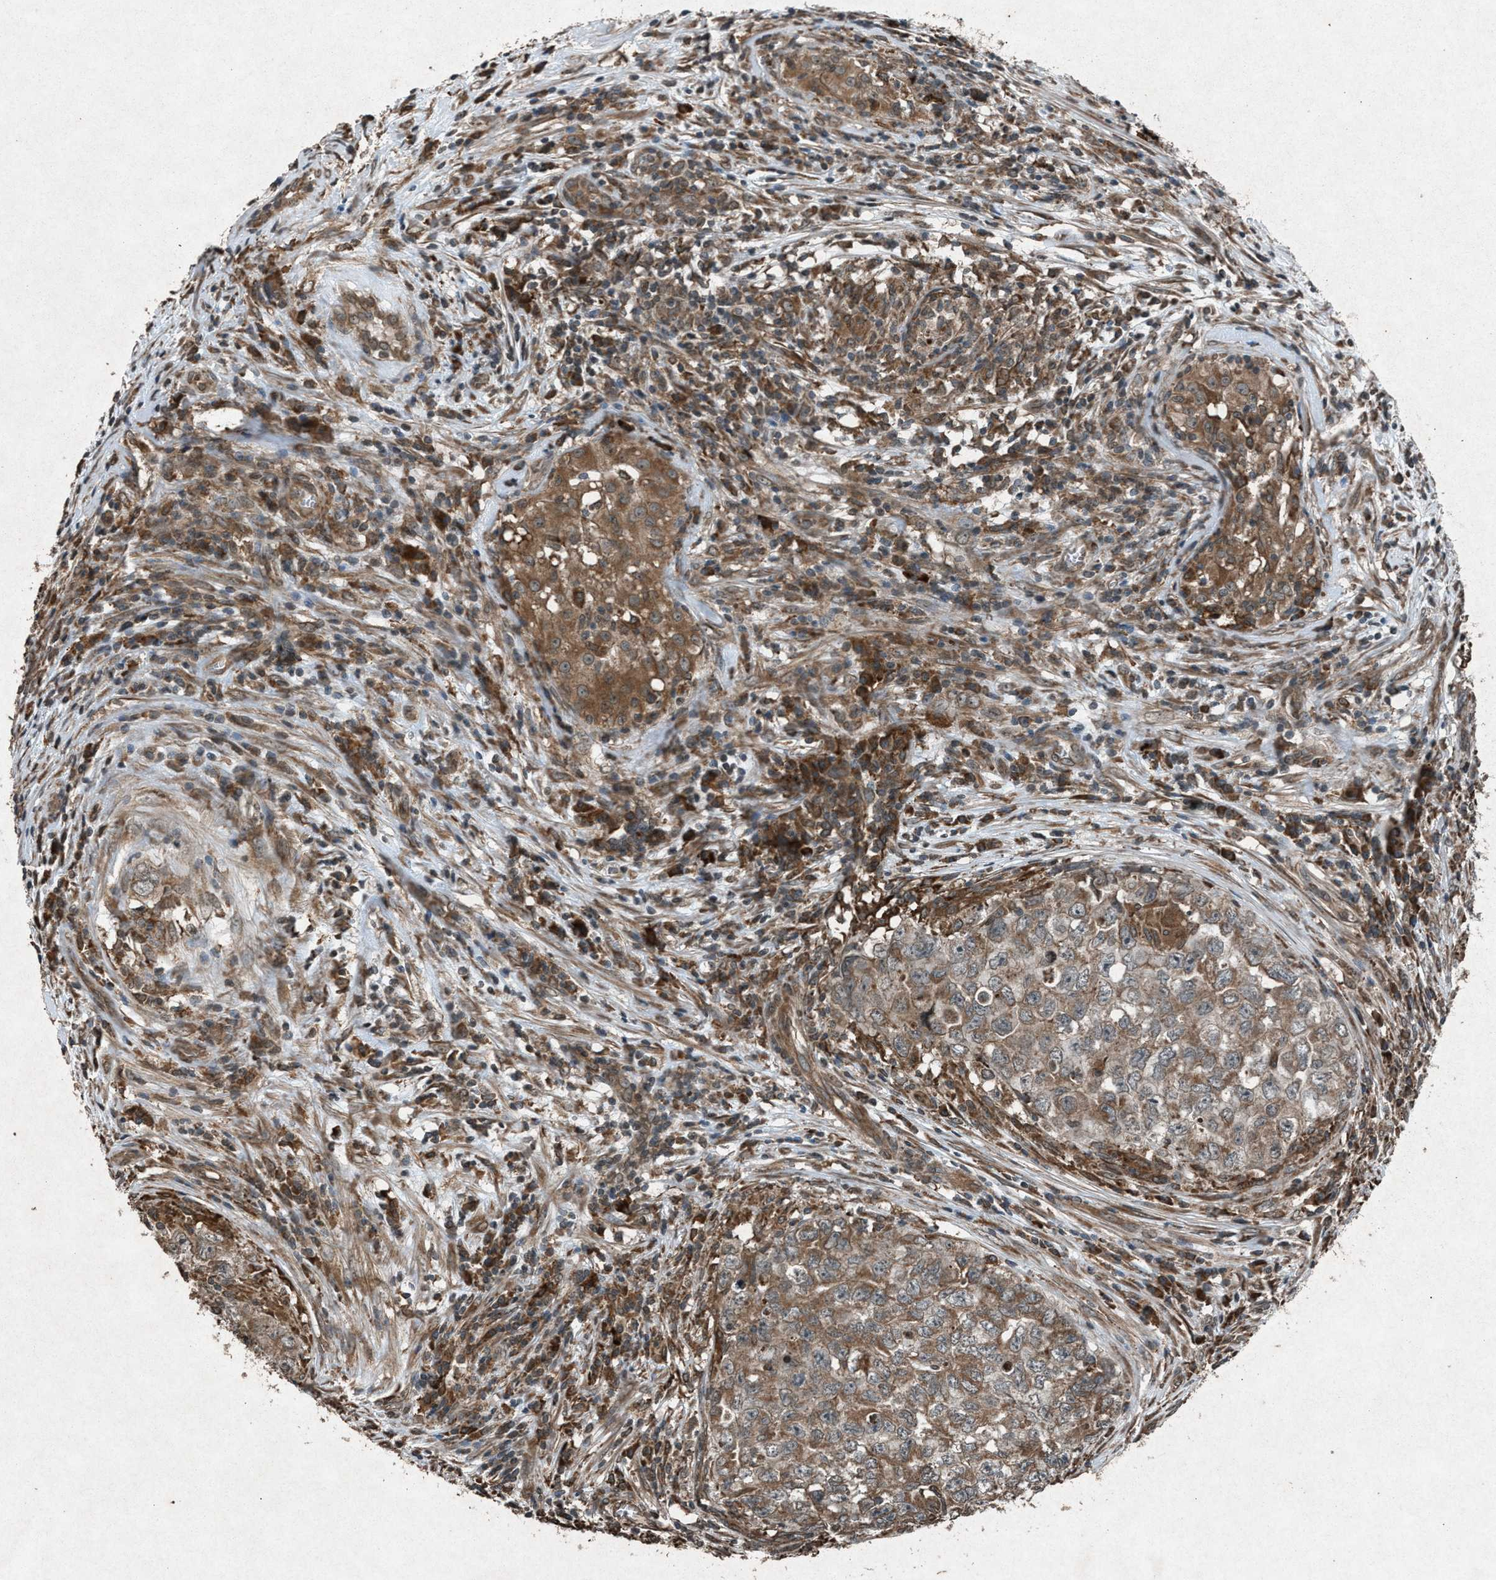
{"staining": {"intensity": "moderate", "quantity": ">75%", "location": "cytoplasmic/membranous"}, "tissue": "testis cancer", "cell_type": "Tumor cells", "image_type": "cancer", "snomed": [{"axis": "morphology", "description": "Seminoma, NOS"}, {"axis": "morphology", "description": "Carcinoma, Embryonal, NOS"}, {"axis": "topography", "description": "Testis"}], "caption": "High-magnification brightfield microscopy of testis seminoma stained with DAB (brown) and counterstained with hematoxylin (blue). tumor cells exhibit moderate cytoplasmic/membranous staining is appreciated in about>75% of cells. The staining is performed using DAB (3,3'-diaminobenzidine) brown chromogen to label protein expression. The nuclei are counter-stained blue using hematoxylin.", "gene": "CALR", "patient": {"sex": "male", "age": 43}}